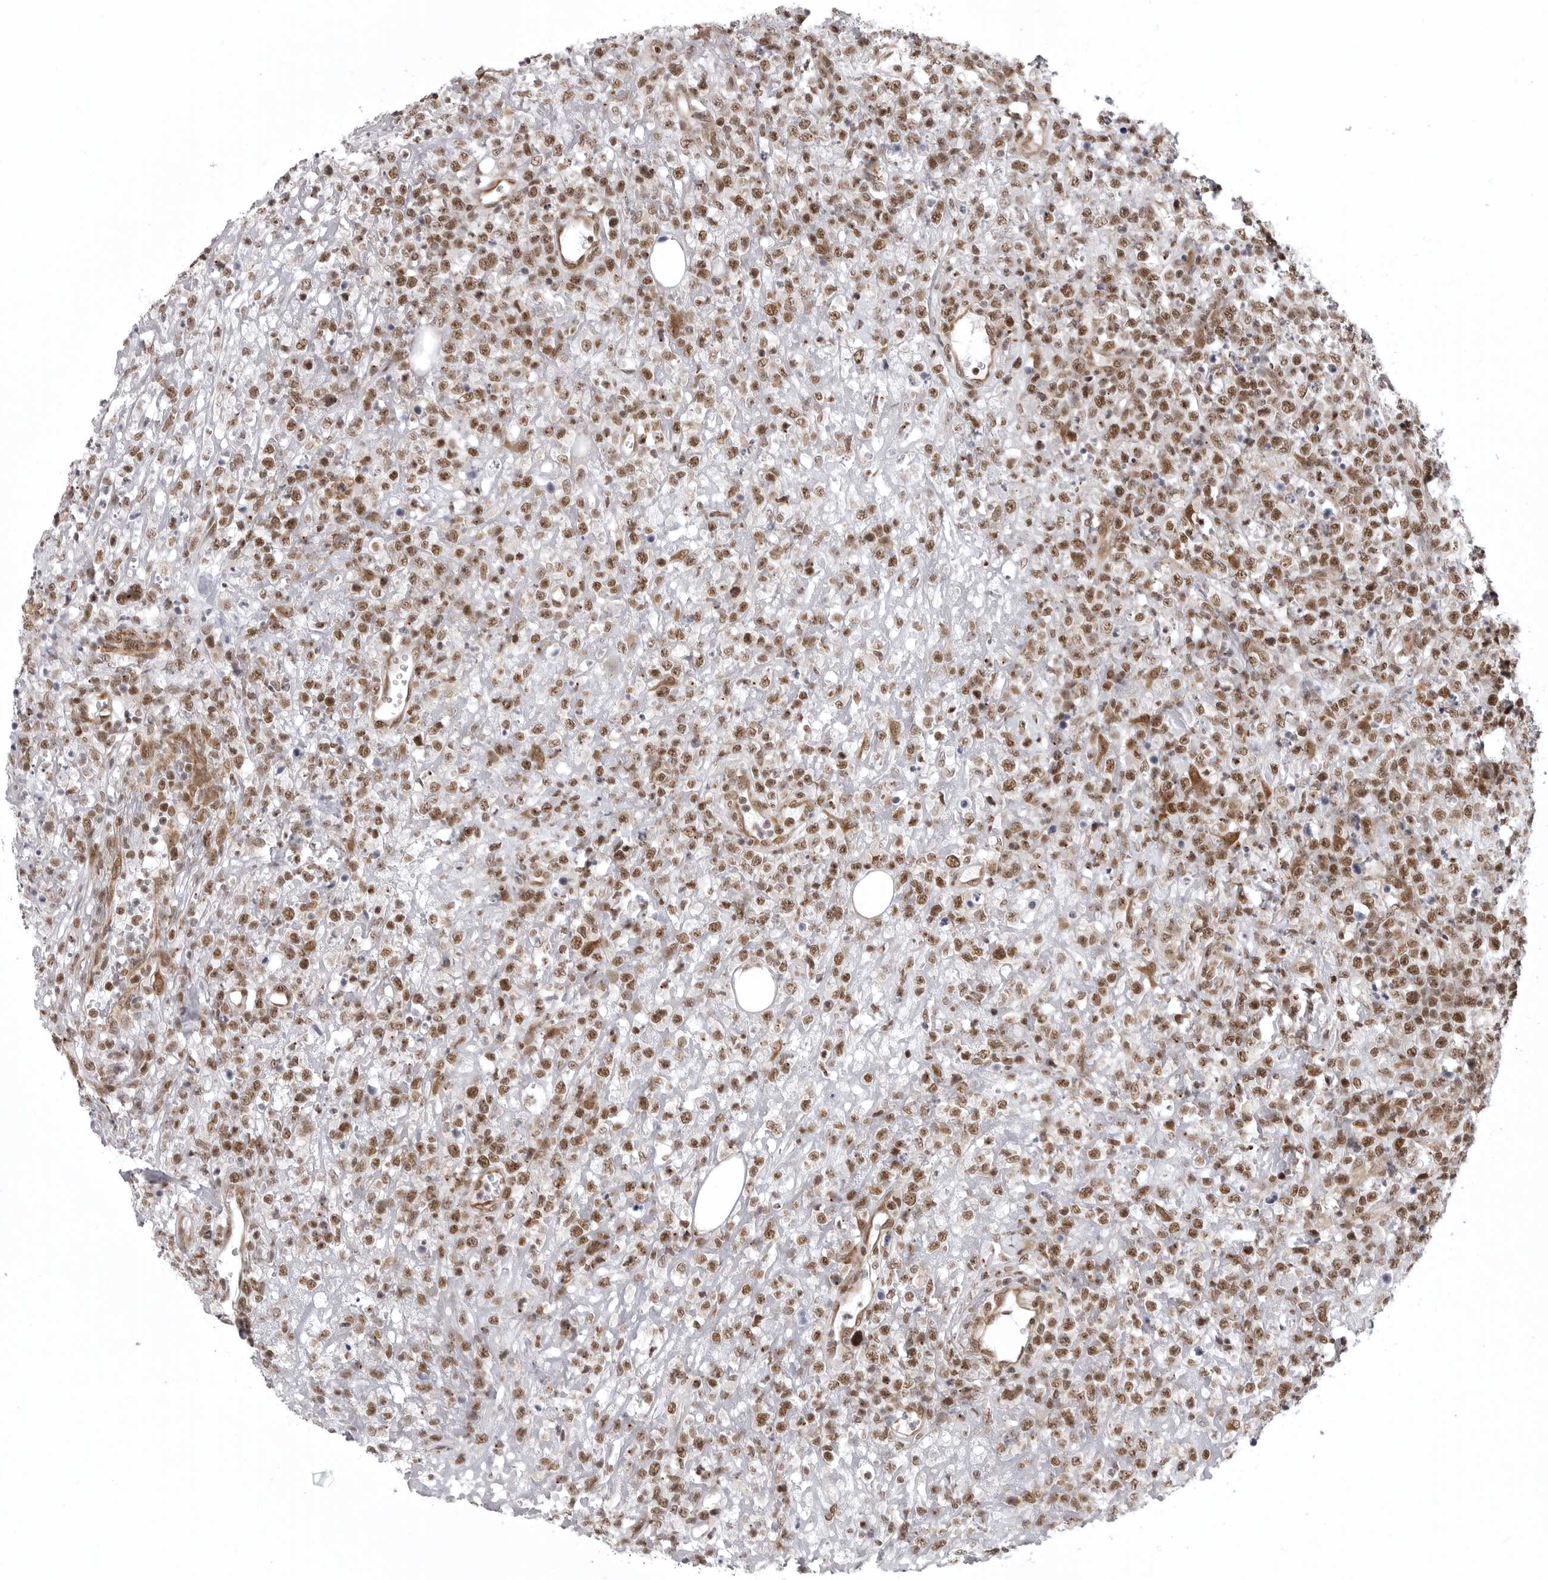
{"staining": {"intensity": "moderate", "quantity": ">75%", "location": "nuclear"}, "tissue": "lymphoma", "cell_type": "Tumor cells", "image_type": "cancer", "snomed": [{"axis": "morphology", "description": "Malignant lymphoma, non-Hodgkin's type, High grade"}, {"axis": "topography", "description": "Colon"}], "caption": "DAB (3,3'-diaminobenzidine) immunohistochemical staining of human malignant lymphoma, non-Hodgkin's type (high-grade) demonstrates moderate nuclear protein positivity in approximately >75% of tumor cells.", "gene": "PRDM10", "patient": {"sex": "female", "age": 53}}